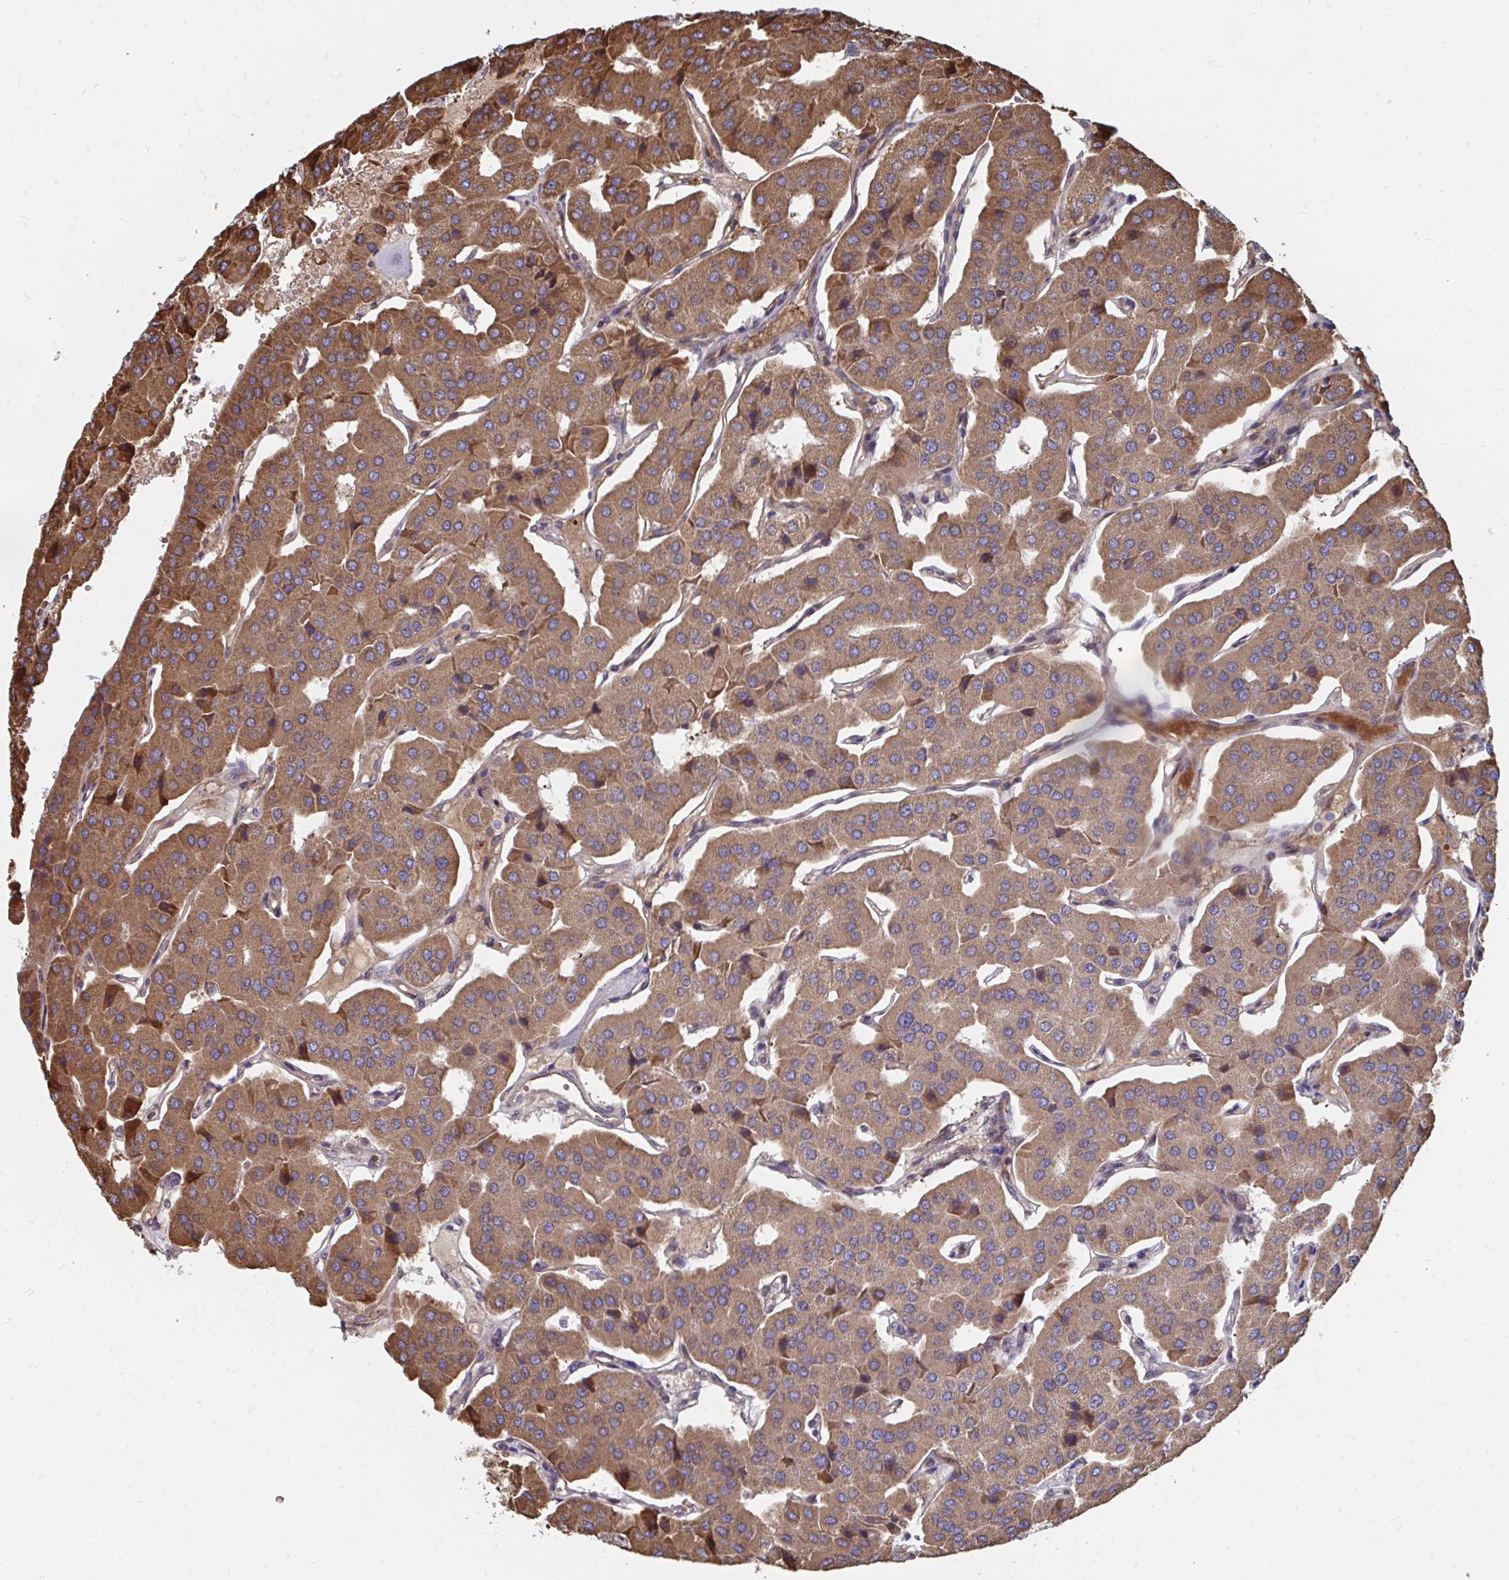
{"staining": {"intensity": "moderate", "quantity": ">75%", "location": "cytoplasmic/membranous"}, "tissue": "parathyroid gland", "cell_type": "Glandular cells", "image_type": "normal", "snomed": [{"axis": "morphology", "description": "Normal tissue, NOS"}, {"axis": "morphology", "description": "Adenoma, NOS"}, {"axis": "topography", "description": "Parathyroid gland"}], "caption": "A medium amount of moderate cytoplasmic/membranous positivity is appreciated in approximately >75% of glandular cells in benign parathyroid gland.", "gene": "FAM89A", "patient": {"sex": "female", "age": 86}}